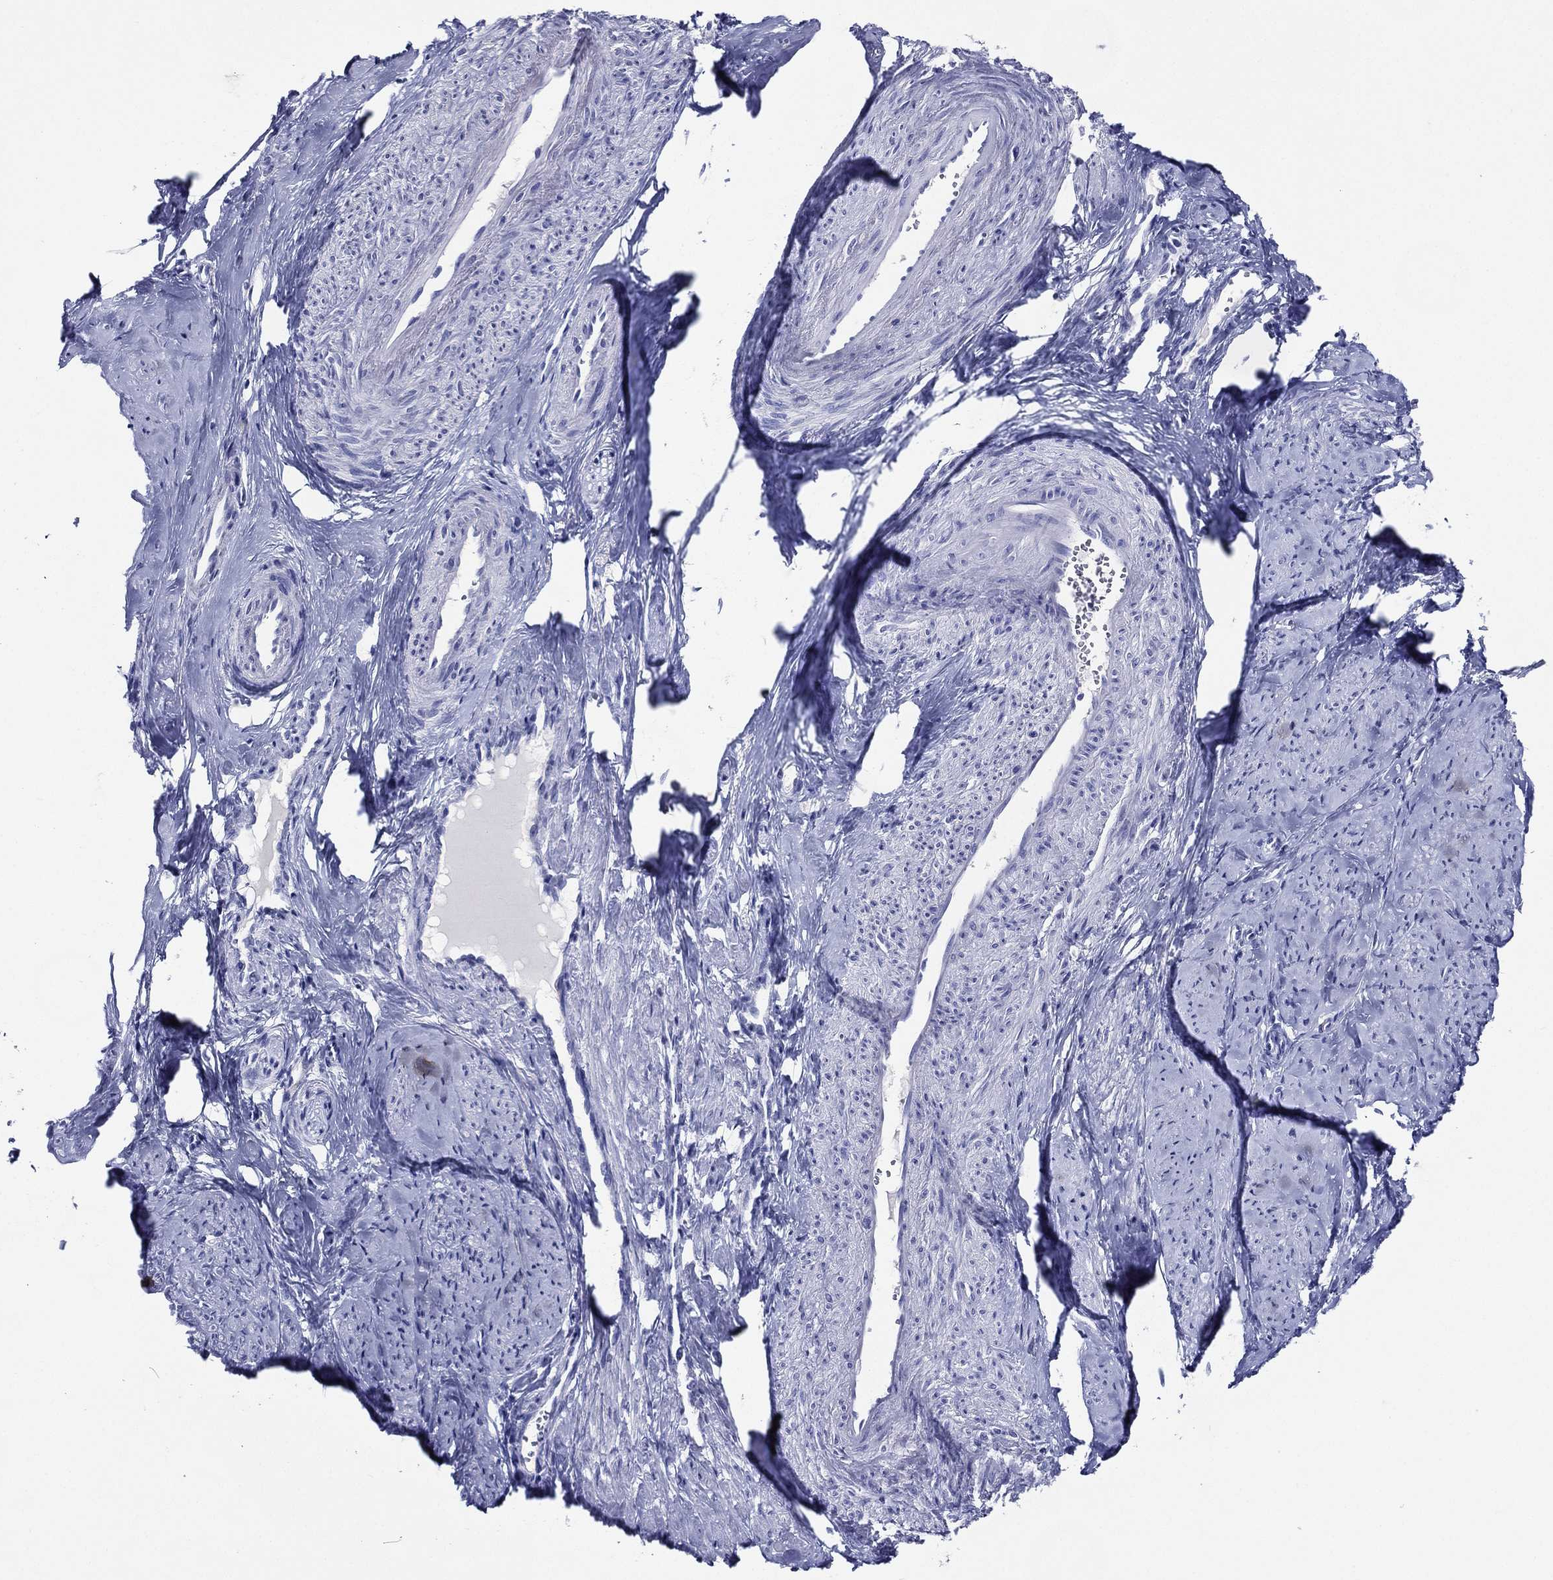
{"staining": {"intensity": "negative", "quantity": "none", "location": "none"}, "tissue": "smooth muscle", "cell_type": "Smooth muscle cells", "image_type": "normal", "snomed": [{"axis": "morphology", "description": "Normal tissue, NOS"}, {"axis": "topography", "description": "Smooth muscle"}], "caption": "A photomicrograph of human smooth muscle is negative for staining in smooth muscle cells. The staining was performed using DAB (3,3'-diaminobenzidine) to visualize the protein expression in brown, while the nuclei were stained in blue with hematoxylin (Magnification: 20x).", "gene": "ACE2", "patient": {"sex": "female", "age": 48}}